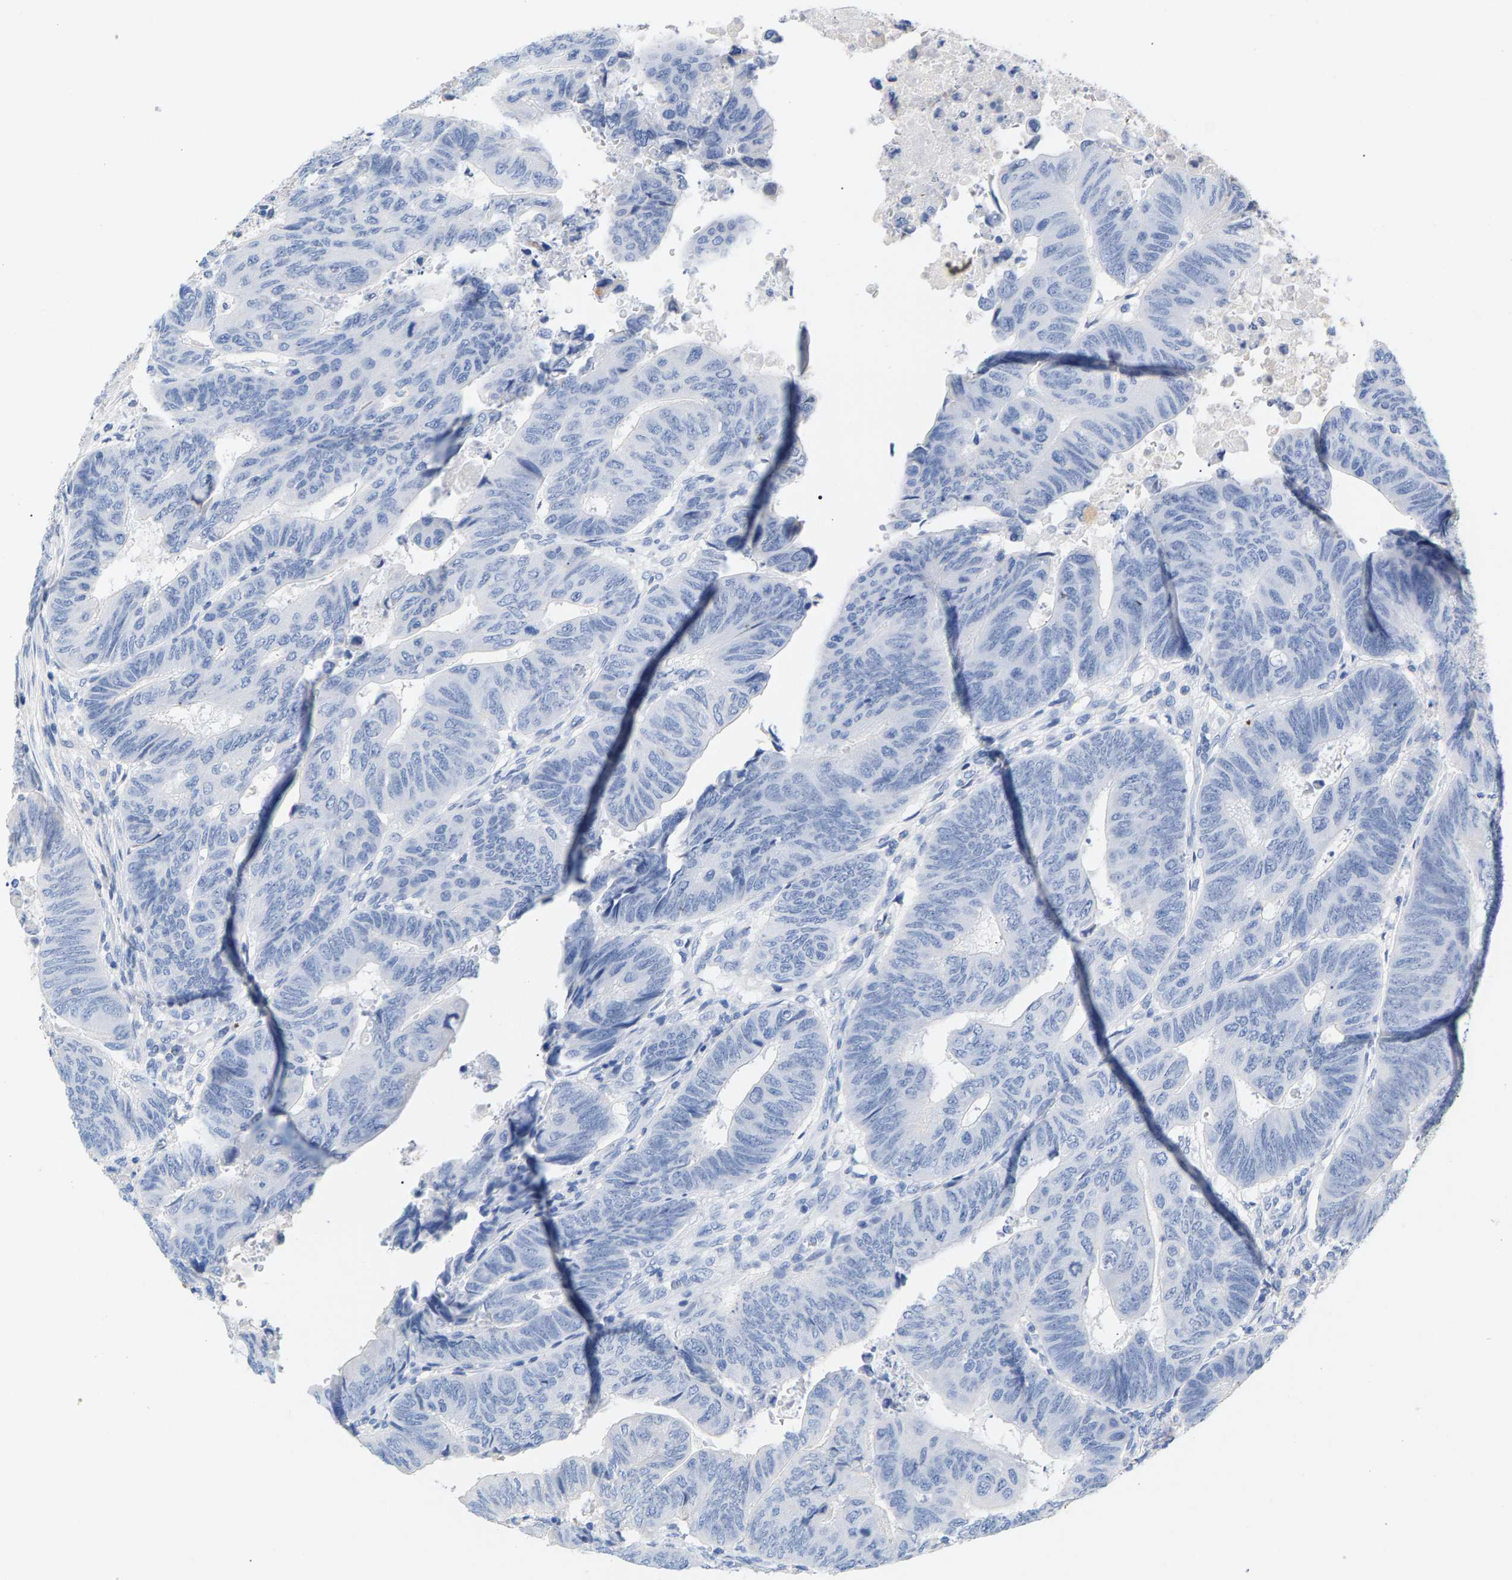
{"staining": {"intensity": "negative", "quantity": "none", "location": "none"}, "tissue": "colorectal cancer", "cell_type": "Tumor cells", "image_type": "cancer", "snomed": [{"axis": "morphology", "description": "Normal tissue, NOS"}, {"axis": "morphology", "description": "Adenocarcinoma, NOS"}, {"axis": "topography", "description": "Rectum"}, {"axis": "topography", "description": "Peripheral nerve tissue"}], "caption": "Immunohistochemical staining of adenocarcinoma (colorectal) reveals no significant staining in tumor cells. Brightfield microscopy of IHC stained with DAB (3,3'-diaminobenzidine) (brown) and hematoxylin (blue), captured at high magnification.", "gene": "APOH", "patient": {"sex": "male", "age": 92}}